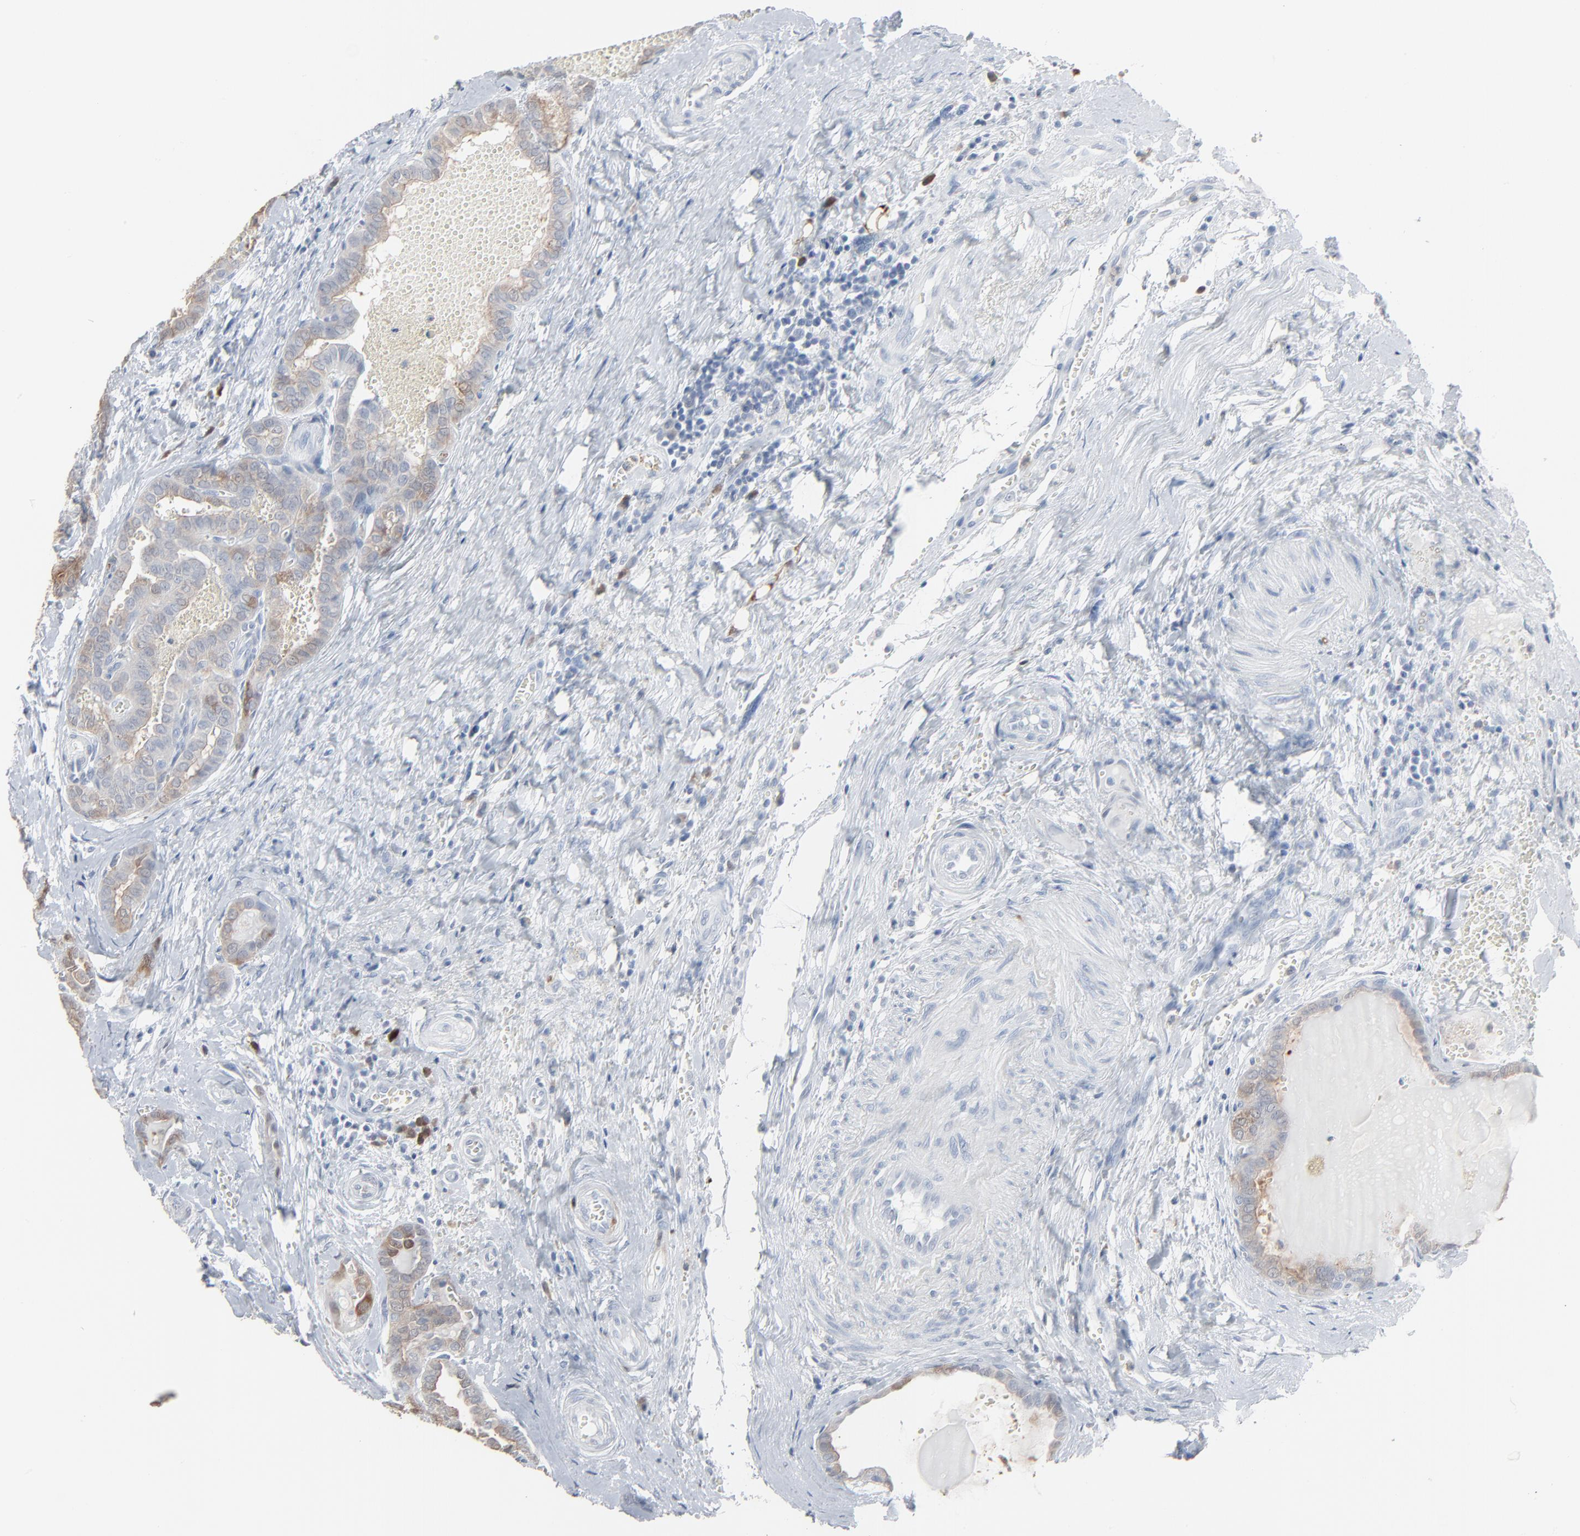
{"staining": {"intensity": "weak", "quantity": "25%-75%", "location": "cytoplasmic/membranous"}, "tissue": "thyroid cancer", "cell_type": "Tumor cells", "image_type": "cancer", "snomed": [{"axis": "morphology", "description": "Carcinoma, NOS"}, {"axis": "topography", "description": "Thyroid gland"}], "caption": "This photomicrograph demonstrates immunohistochemistry staining of human thyroid carcinoma, with low weak cytoplasmic/membranous expression in approximately 25%-75% of tumor cells.", "gene": "PHGDH", "patient": {"sex": "female", "age": 91}}